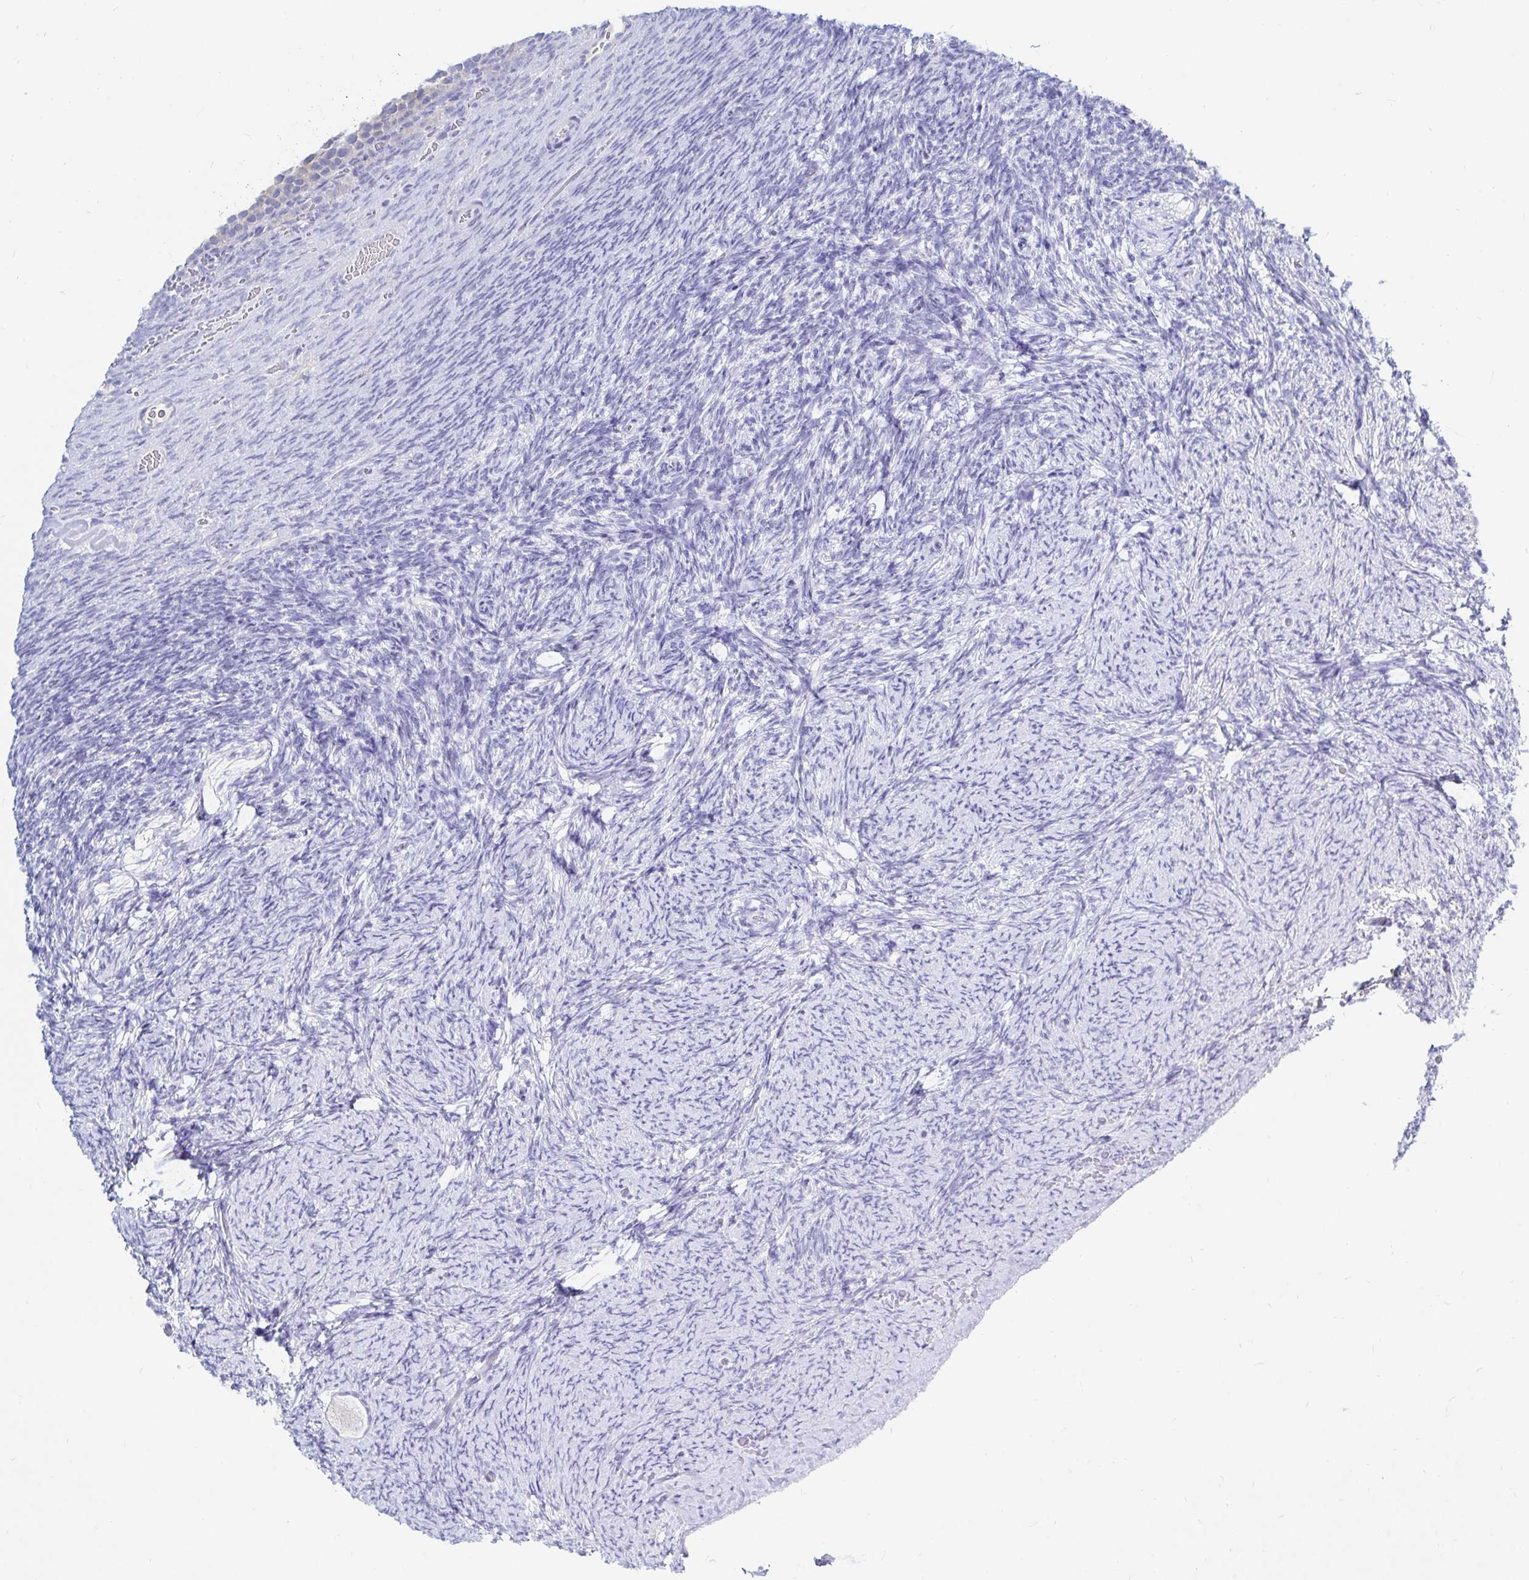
{"staining": {"intensity": "negative", "quantity": "none", "location": "none"}, "tissue": "ovary", "cell_type": "Follicle cells", "image_type": "normal", "snomed": [{"axis": "morphology", "description": "Normal tissue, NOS"}, {"axis": "topography", "description": "Ovary"}], "caption": "Immunohistochemistry of benign human ovary displays no staining in follicle cells.", "gene": "NR2E1", "patient": {"sex": "female", "age": 34}}